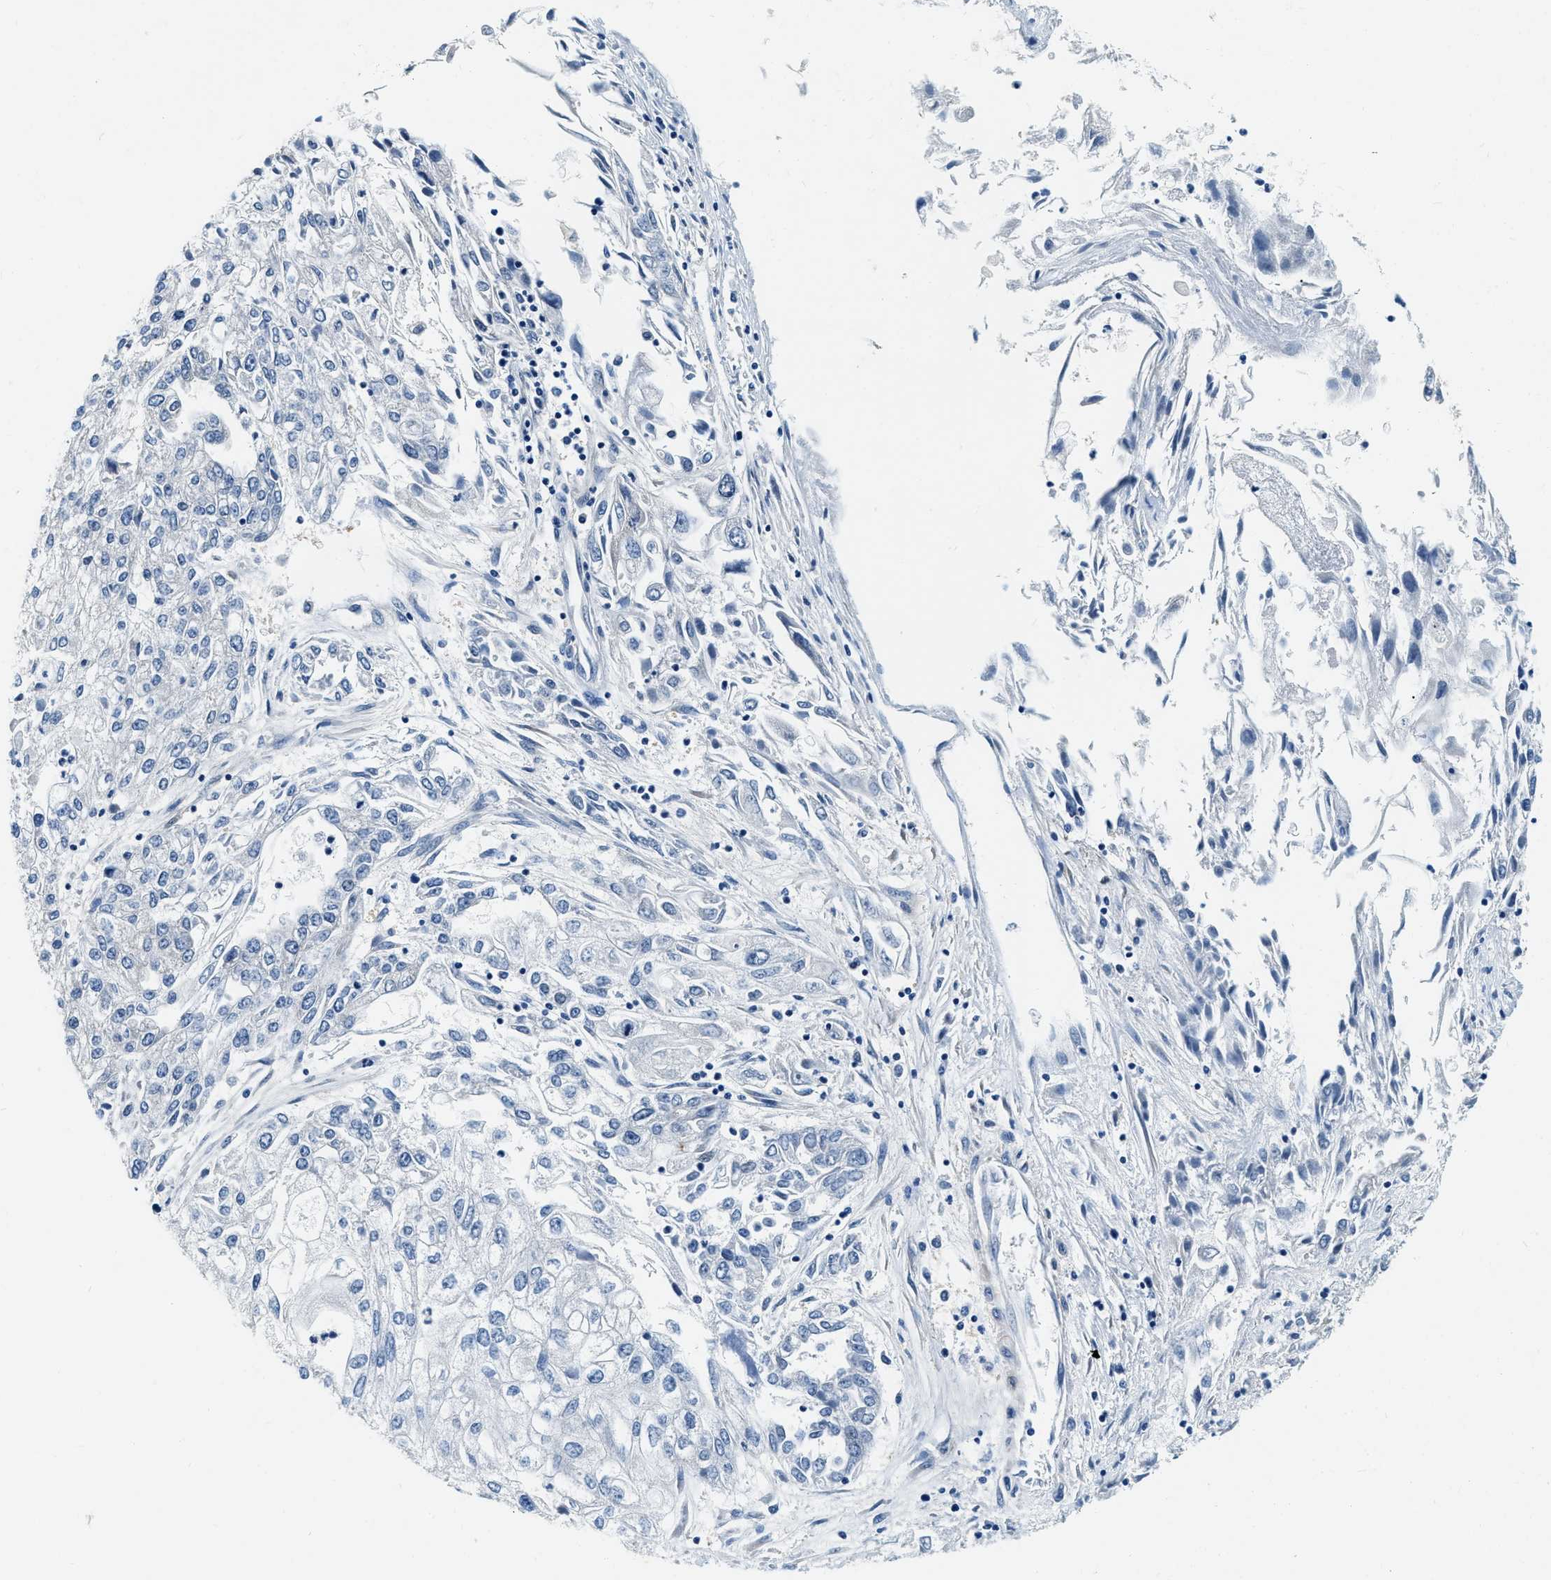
{"staining": {"intensity": "negative", "quantity": "none", "location": "none"}, "tissue": "endometrial cancer", "cell_type": "Tumor cells", "image_type": "cancer", "snomed": [{"axis": "morphology", "description": "Adenocarcinoma, NOS"}, {"axis": "topography", "description": "Endometrium"}], "caption": "Tumor cells are negative for brown protein staining in endometrial cancer. Brightfield microscopy of IHC stained with DAB (brown) and hematoxylin (blue), captured at high magnification.", "gene": "EIF2AK2", "patient": {"sex": "female", "age": 49}}